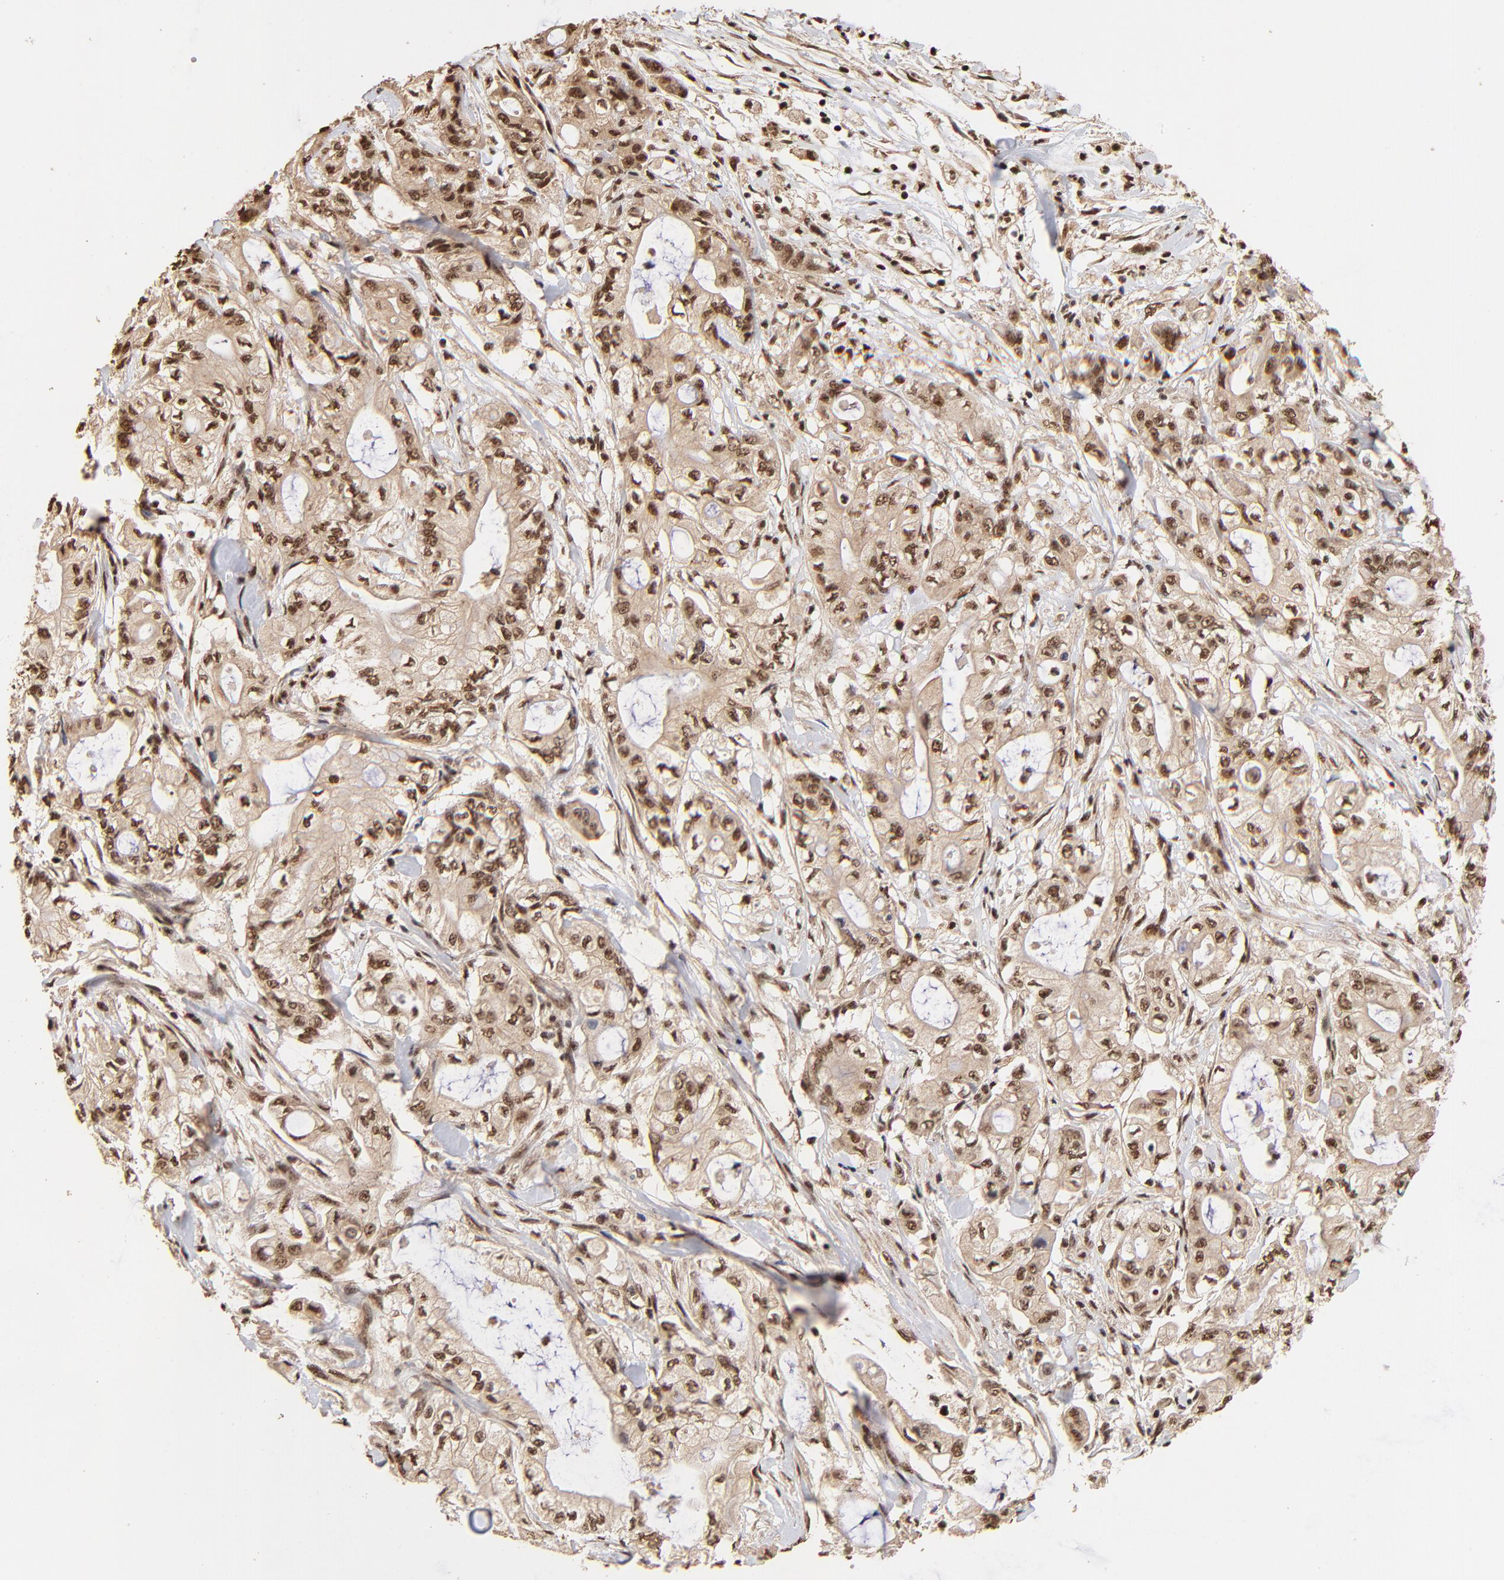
{"staining": {"intensity": "strong", "quantity": ">75%", "location": "cytoplasmic/membranous,nuclear"}, "tissue": "pancreatic cancer", "cell_type": "Tumor cells", "image_type": "cancer", "snomed": [{"axis": "morphology", "description": "Adenocarcinoma, NOS"}, {"axis": "topography", "description": "Pancreas"}], "caption": "Protein staining shows strong cytoplasmic/membranous and nuclear expression in about >75% of tumor cells in pancreatic cancer. (DAB = brown stain, brightfield microscopy at high magnification).", "gene": "MED12", "patient": {"sex": "male", "age": 79}}